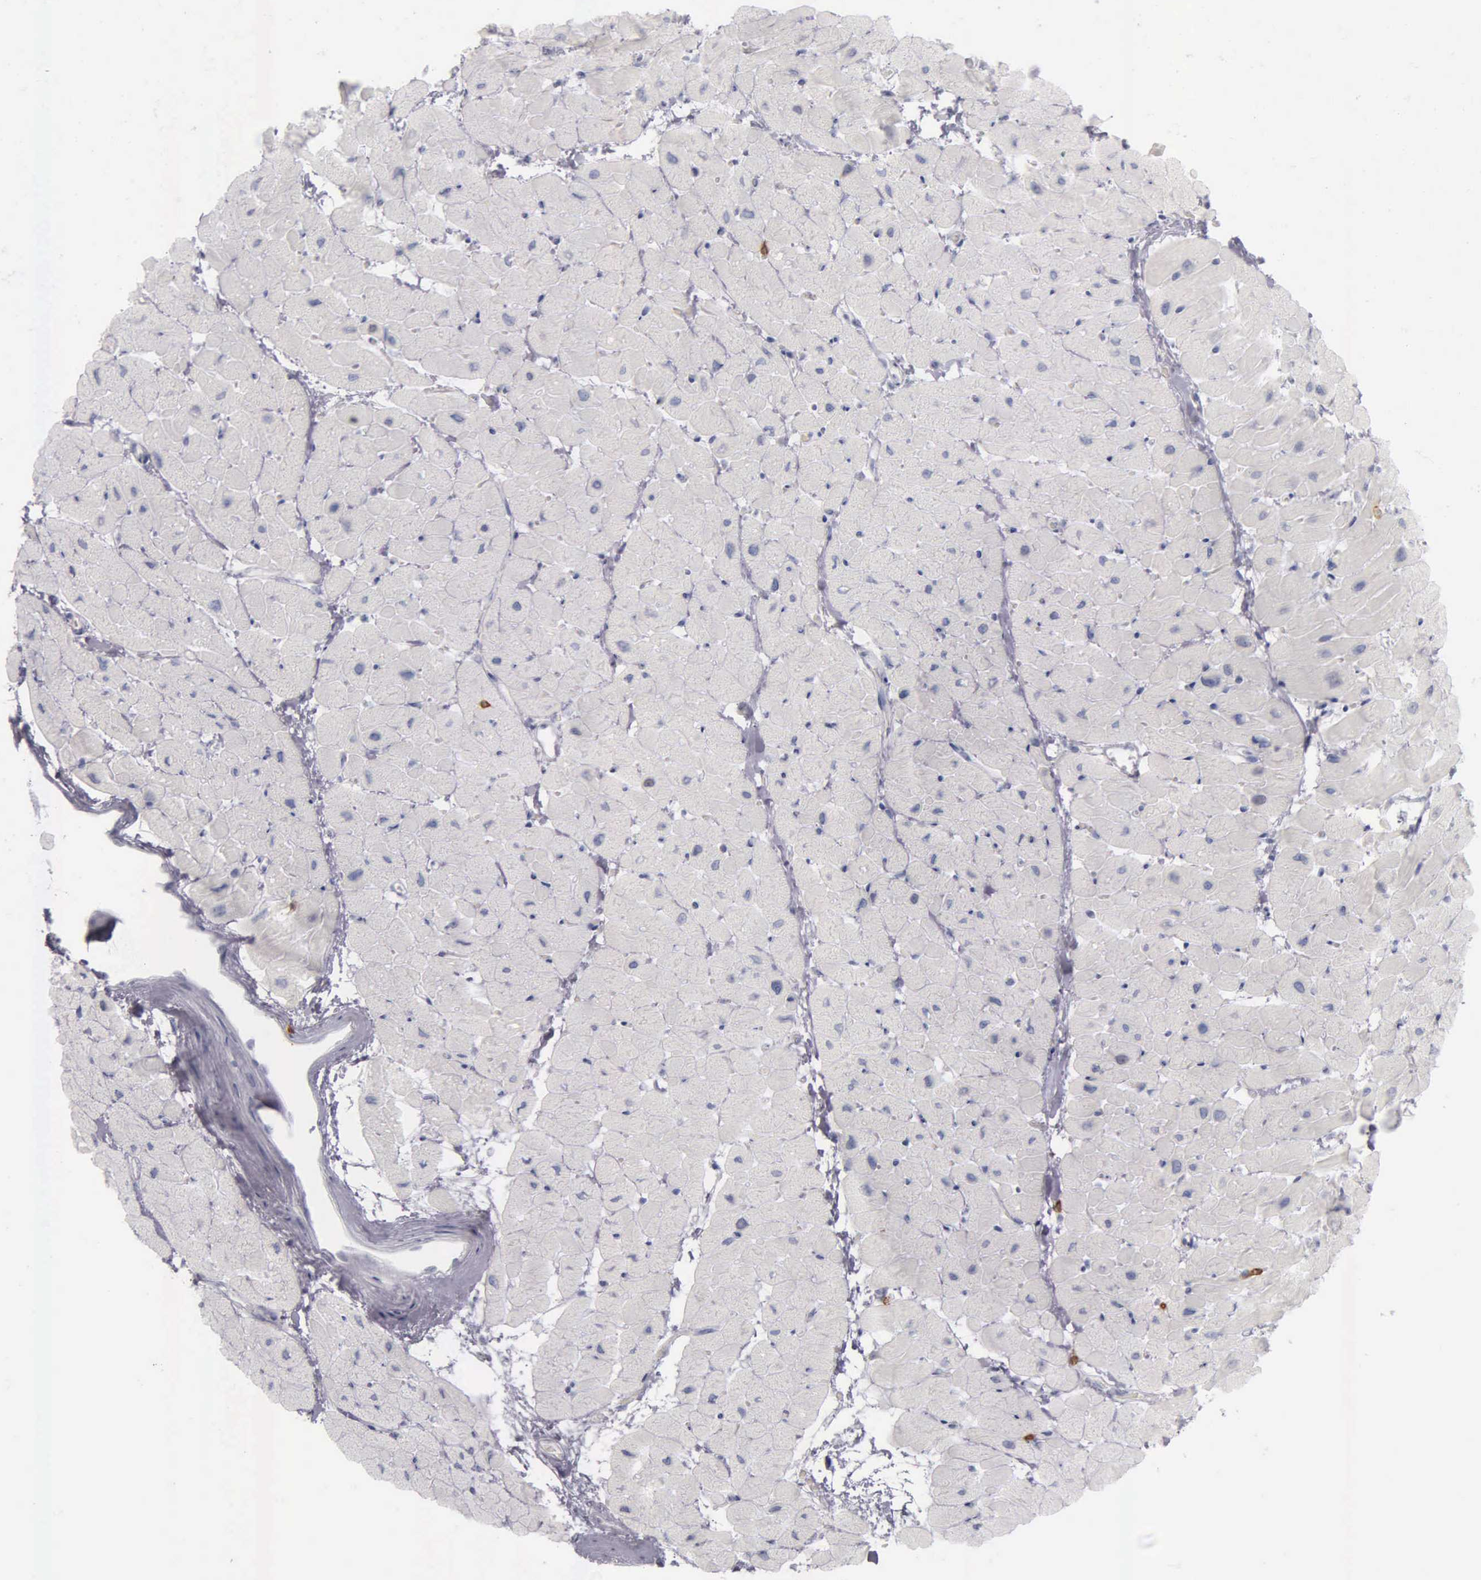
{"staining": {"intensity": "negative", "quantity": "none", "location": "none"}, "tissue": "heart muscle", "cell_type": "Cardiomyocytes", "image_type": "normal", "snomed": [{"axis": "morphology", "description": "Normal tissue, NOS"}, {"axis": "topography", "description": "Heart"}], "caption": "DAB immunohistochemical staining of unremarkable human heart muscle demonstrates no significant positivity in cardiomyocytes.", "gene": "CD3E", "patient": {"sex": "male", "age": 45}}